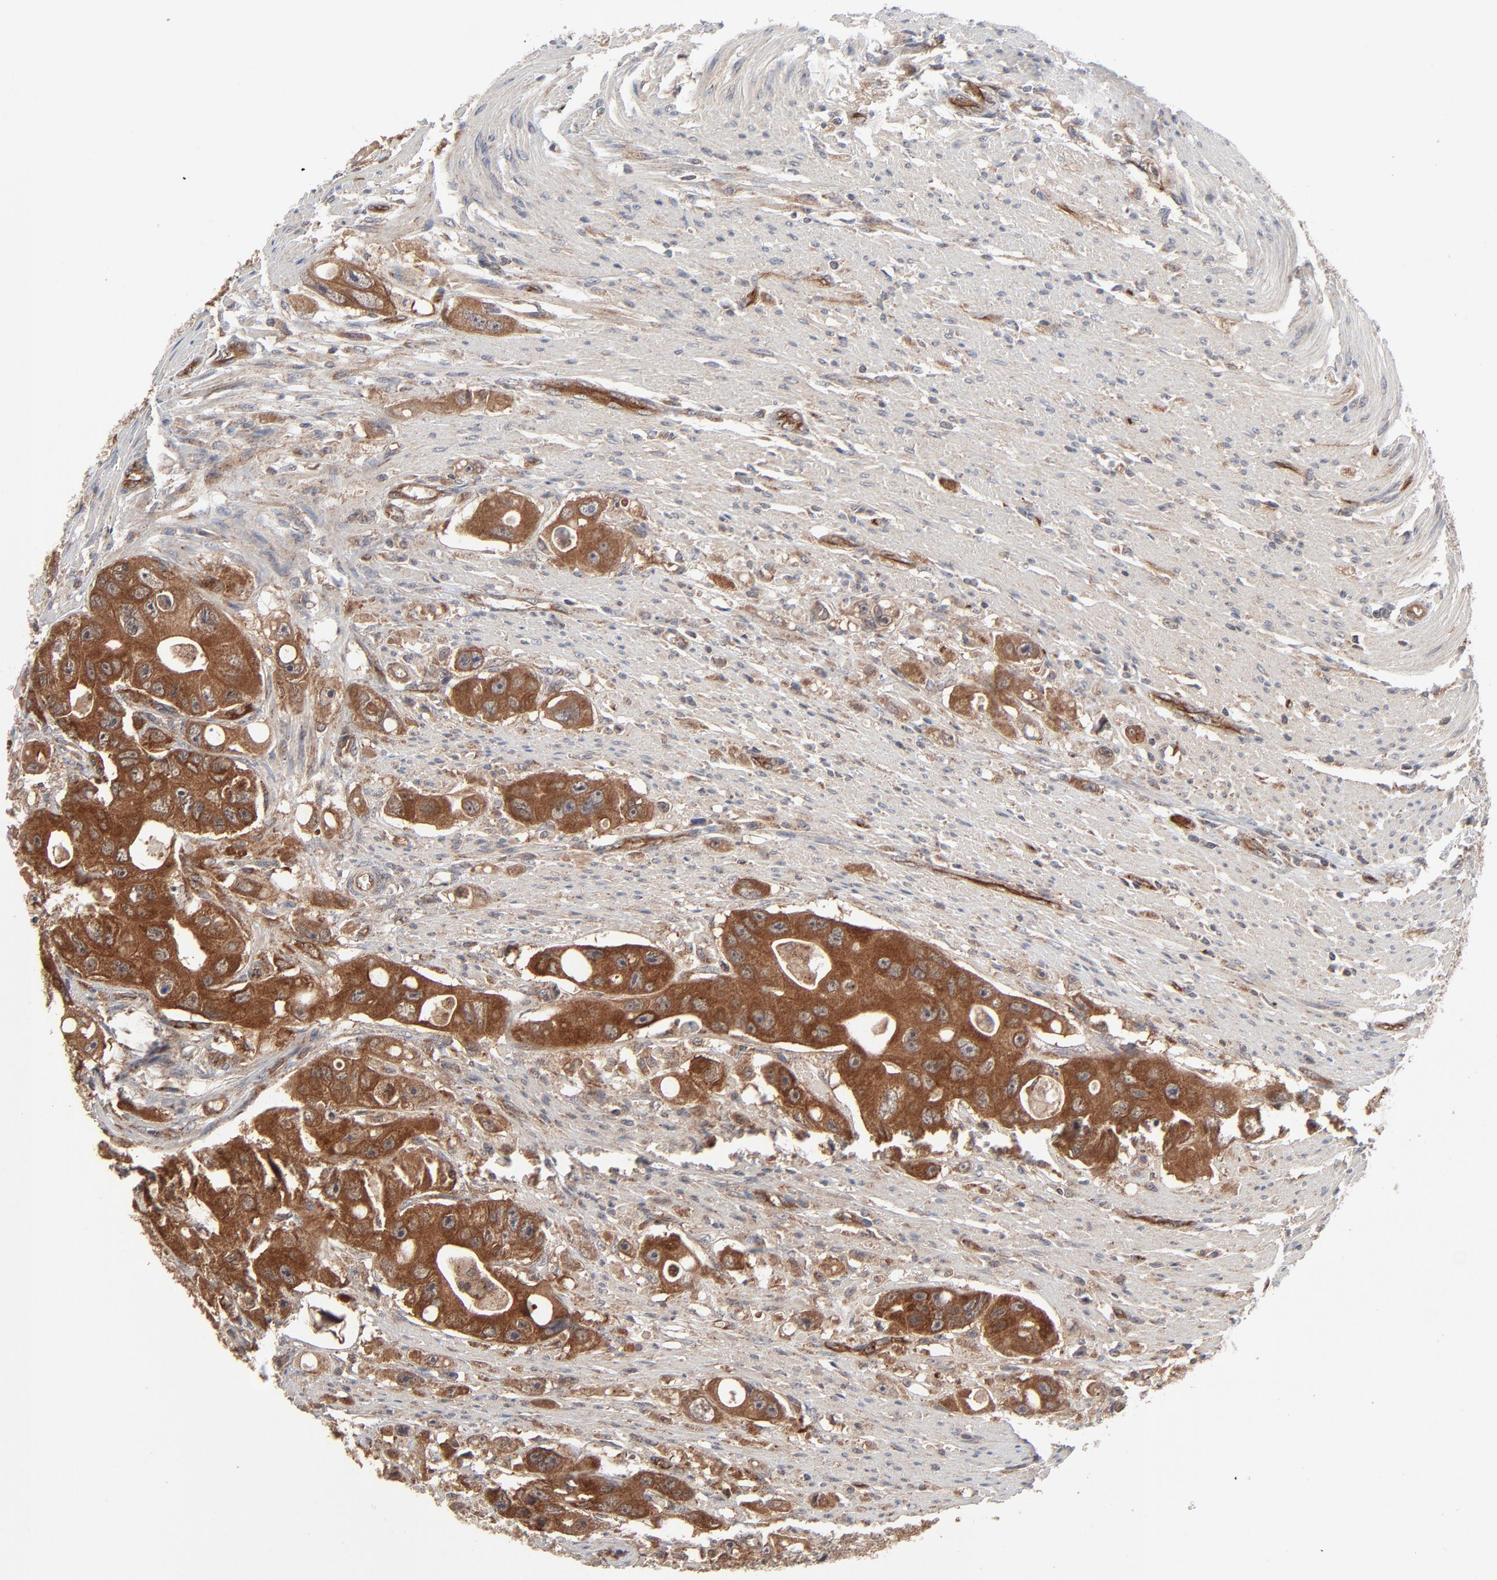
{"staining": {"intensity": "moderate", "quantity": ">75%", "location": "cytoplasmic/membranous"}, "tissue": "colorectal cancer", "cell_type": "Tumor cells", "image_type": "cancer", "snomed": [{"axis": "morphology", "description": "Adenocarcinoma, NOS"}, {"axis": "topography", "description": "Colon"}], "caption": "Colorectal cancer stained with IHC shows moderate cytoplasmic/membranous positivity in about >75% of tumor cells.", "gene": "ABLIM3", "patient": {"sex": "female", "age": 46}}